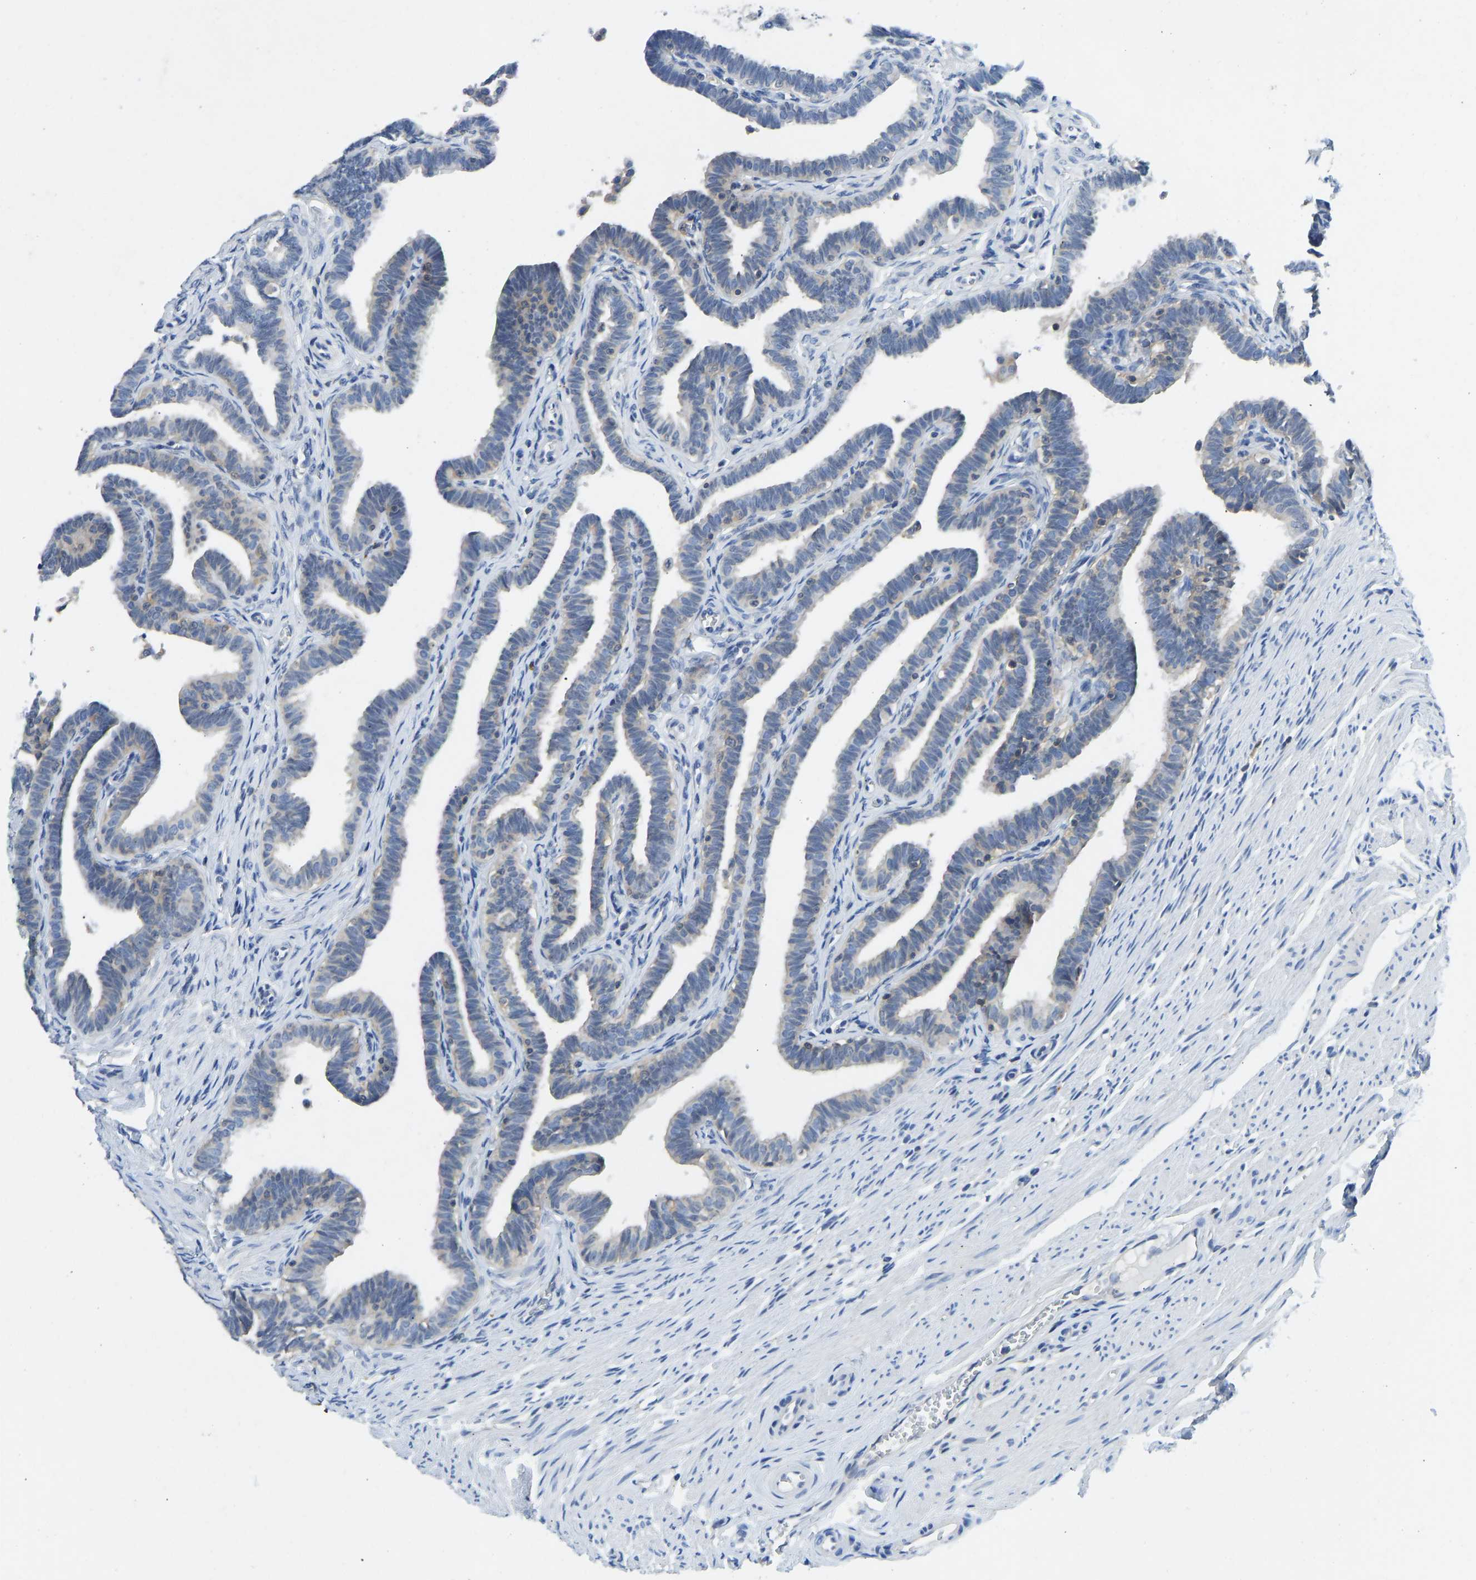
{"staining": {"intensity": "moderate", "quantity": "<25%", "location": "cytoplasmic/membranous"}, "tissue": "fallopian tube", "cell_type": "Glandular cells", "image_type": "normal", "snomed": [{"axis": "morphology", "description": "Normal tissue, NOS"}, {"axis": "topography", "description": "Fallopian tube"}, {"axis": "topography", "description": "Ovary"}], "caption": "This is a micrograph of immunohistochemistry (IHC) staining of benign fallopian tube, which shows moderate staining in the cytoplasmic/membranous of glandular cells.", "gene": "NDRG3", "patient": {"sex": "female", "age": 23}}